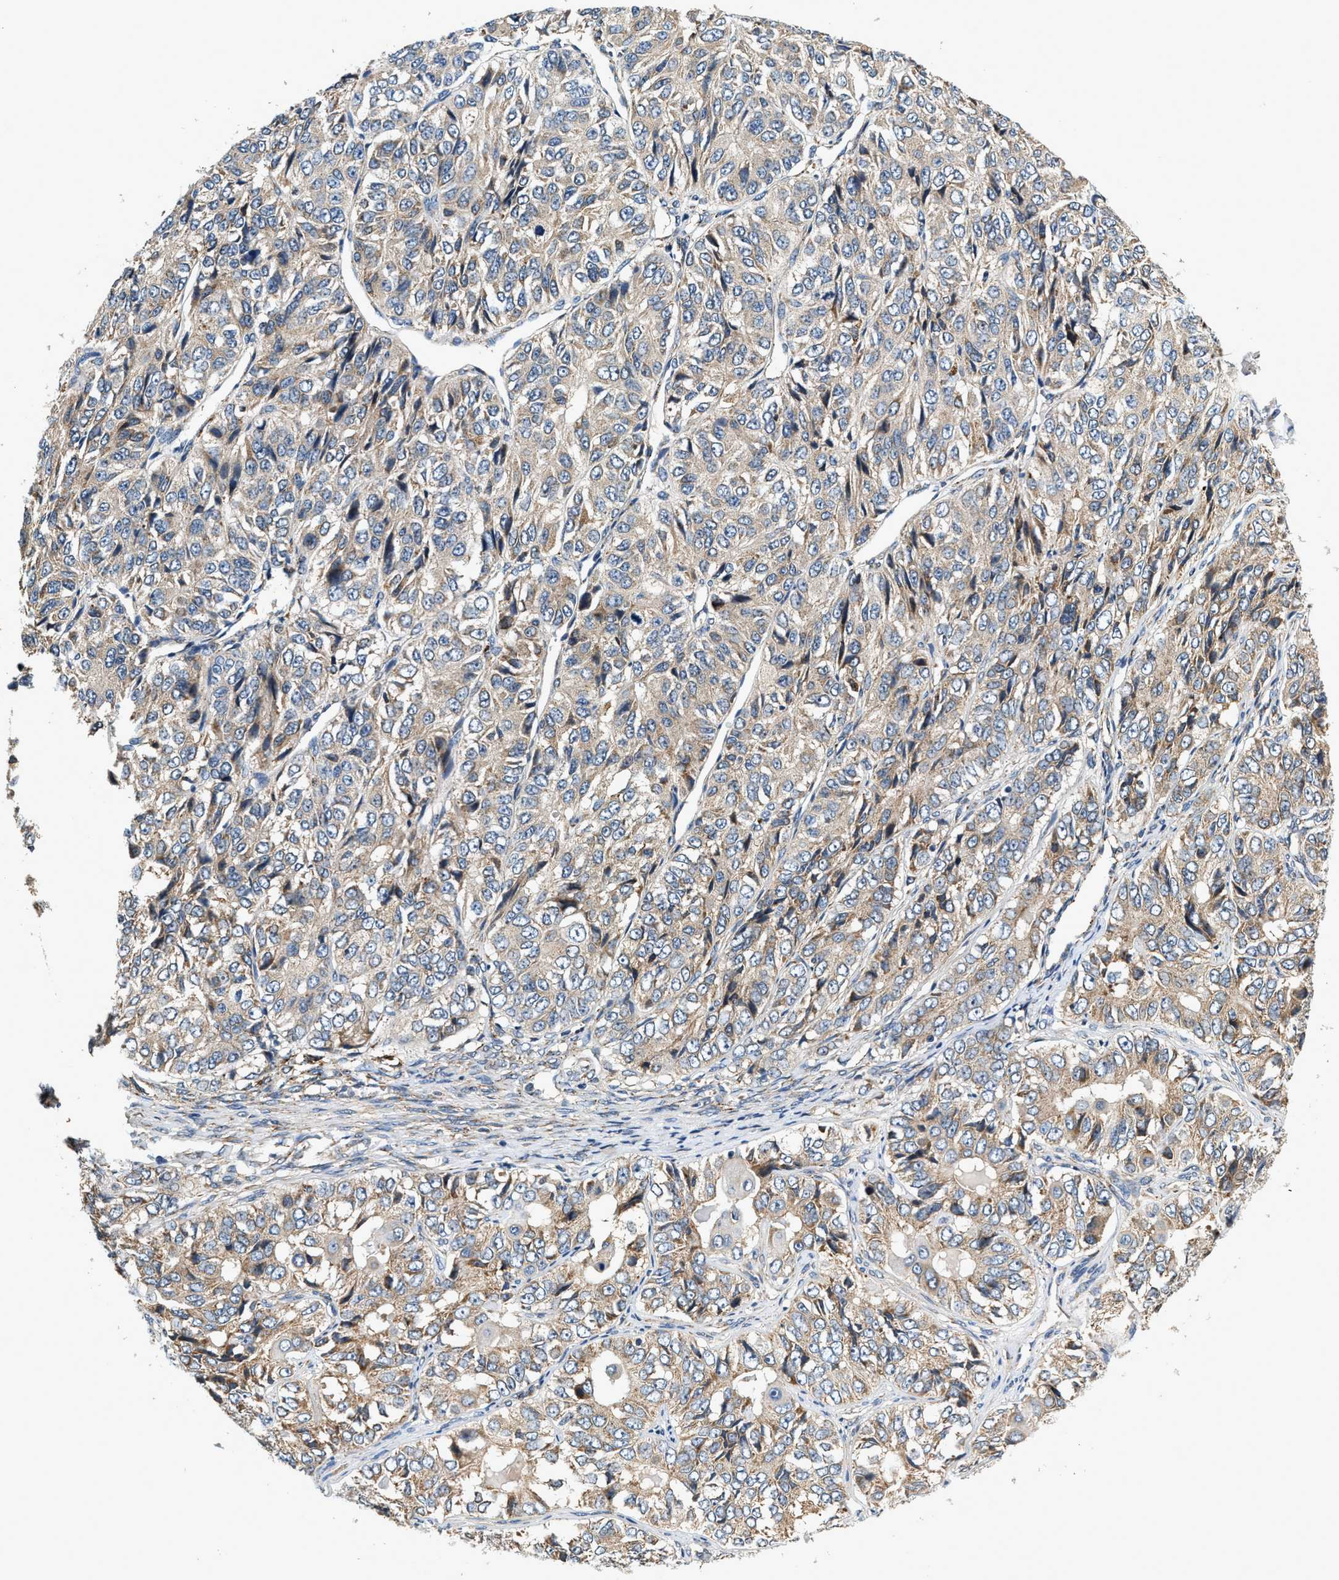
{"staining": {"intensity": "moderate", "quantity": ">75%", "location": "cytoplasmic/membranous"}, "tissue": "ovarian cancer", "cell_type": "Tumor cells", "image_type": "cancer", "snomed": [{"axis": "morphology", "description": "Carcinoma, endometroid"}, {"axis": "topography", "description": "Ovary"}], "caption": "High-magnification brightfield microscopy of ovarian cancer stained with DAB (brown) and counterstained with hematoxylin (blue). tumor cells exhibit moderate cytoplasmic/membranous positivity is identified in about>75% of cells. The staining is performed using DAB (3,3'-diaminobenzidine) brown chromogen to label protein expression. The nuclei are counter-stained blue using hematoxylin.", "gene": "DUSP10", "patient": {"sex": "female", "age": 51}}